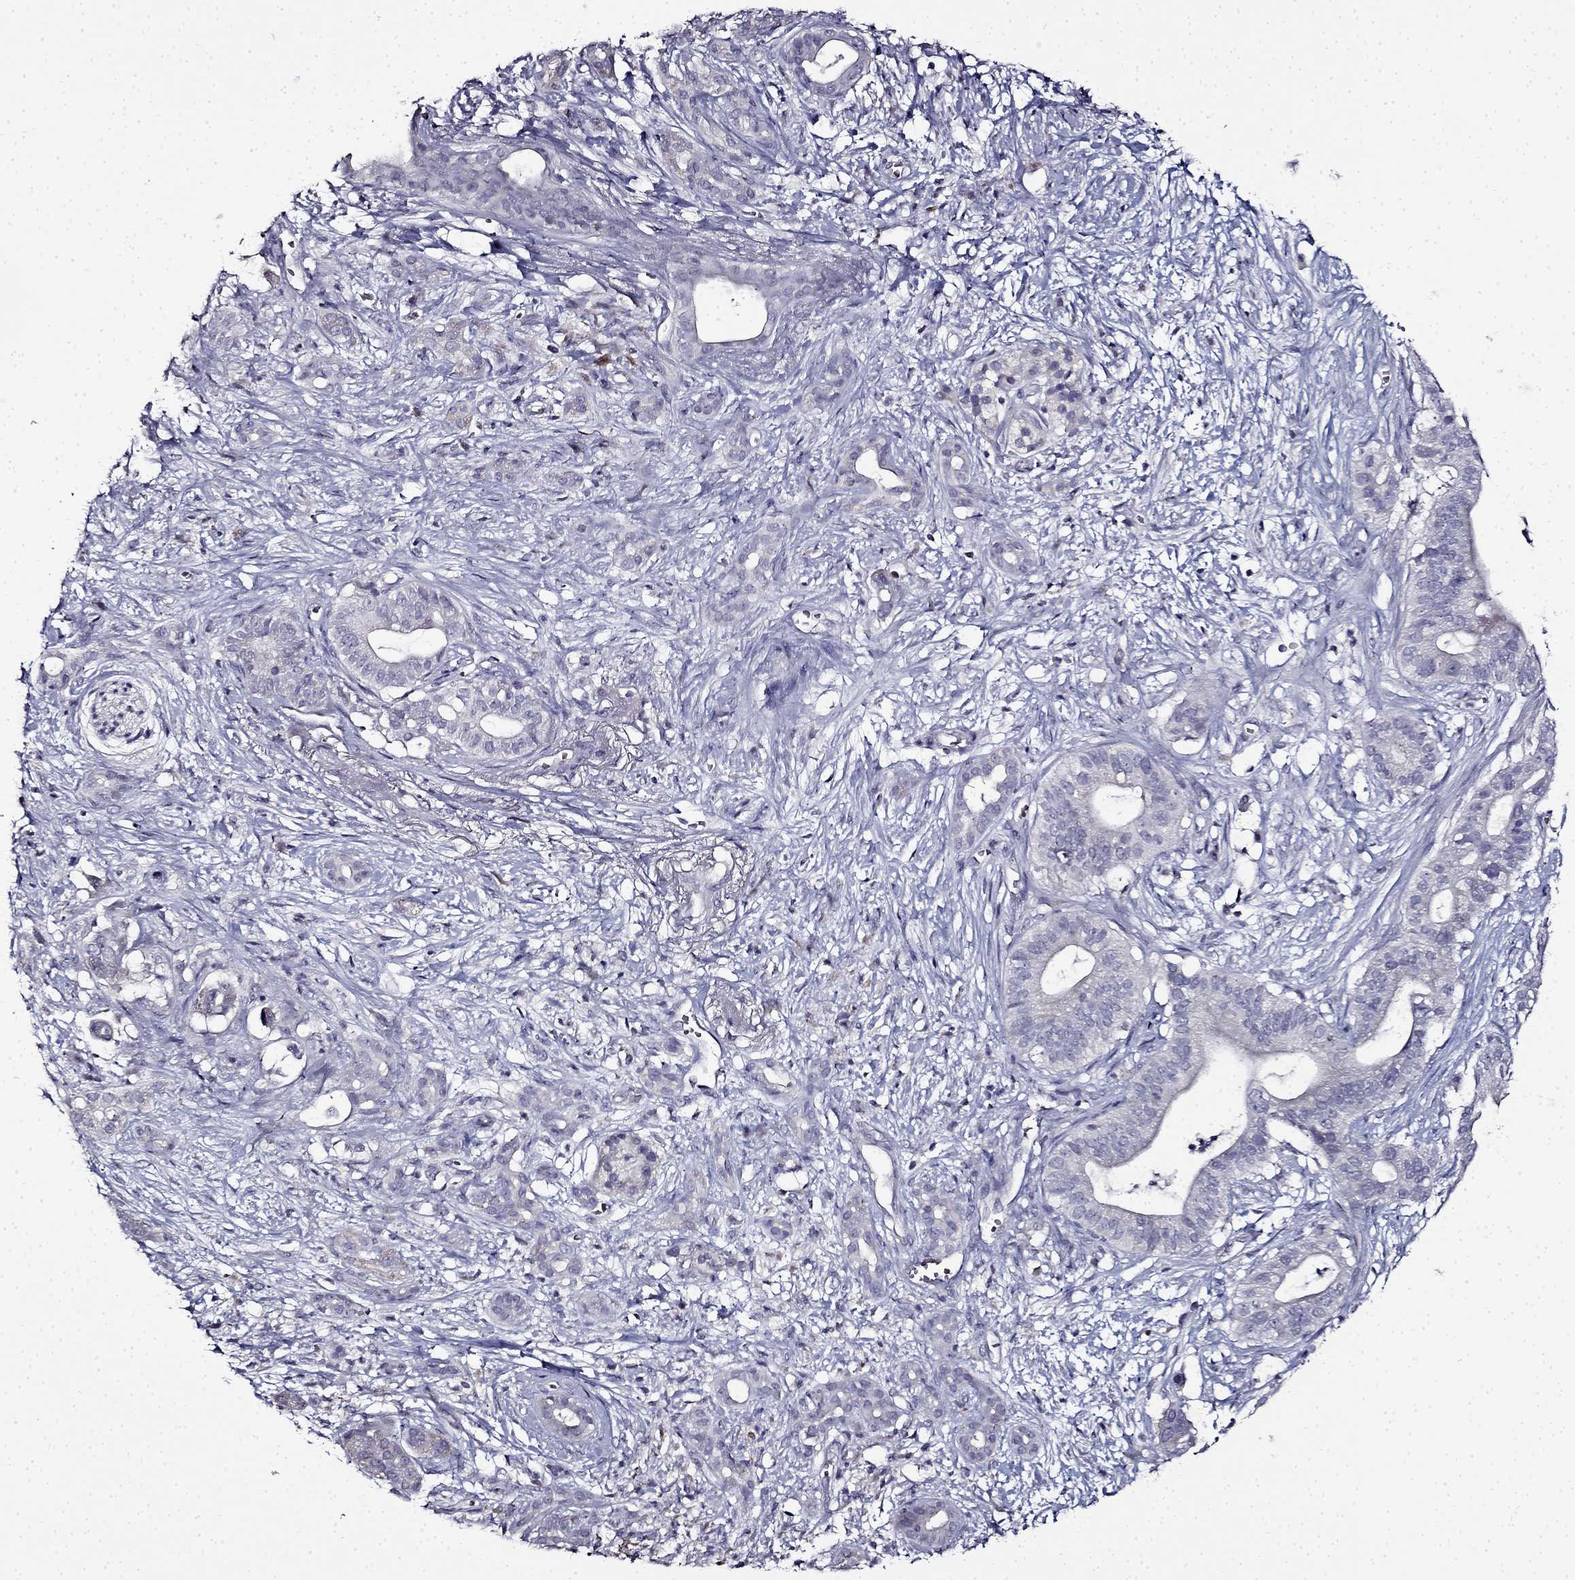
{"staining": {"intensity": "negative", "quantity": "none", "location": "none"}, "tissue": "pancreatic cancer", "cell_type": "Tumor cells", "image_type": "cancer", "snomed": [{"axis": "morphology", "description": "Adenocarcinoma, NOS"}, {"axis": "topography", "description": "Pancreas"}], "caption": "Protein analysis of pancreatic adenocarcinoma demonstrates no significant staining in tumor cells.", "gene": "TMEM266", "patient": {"sex": "male", "age": 61}}